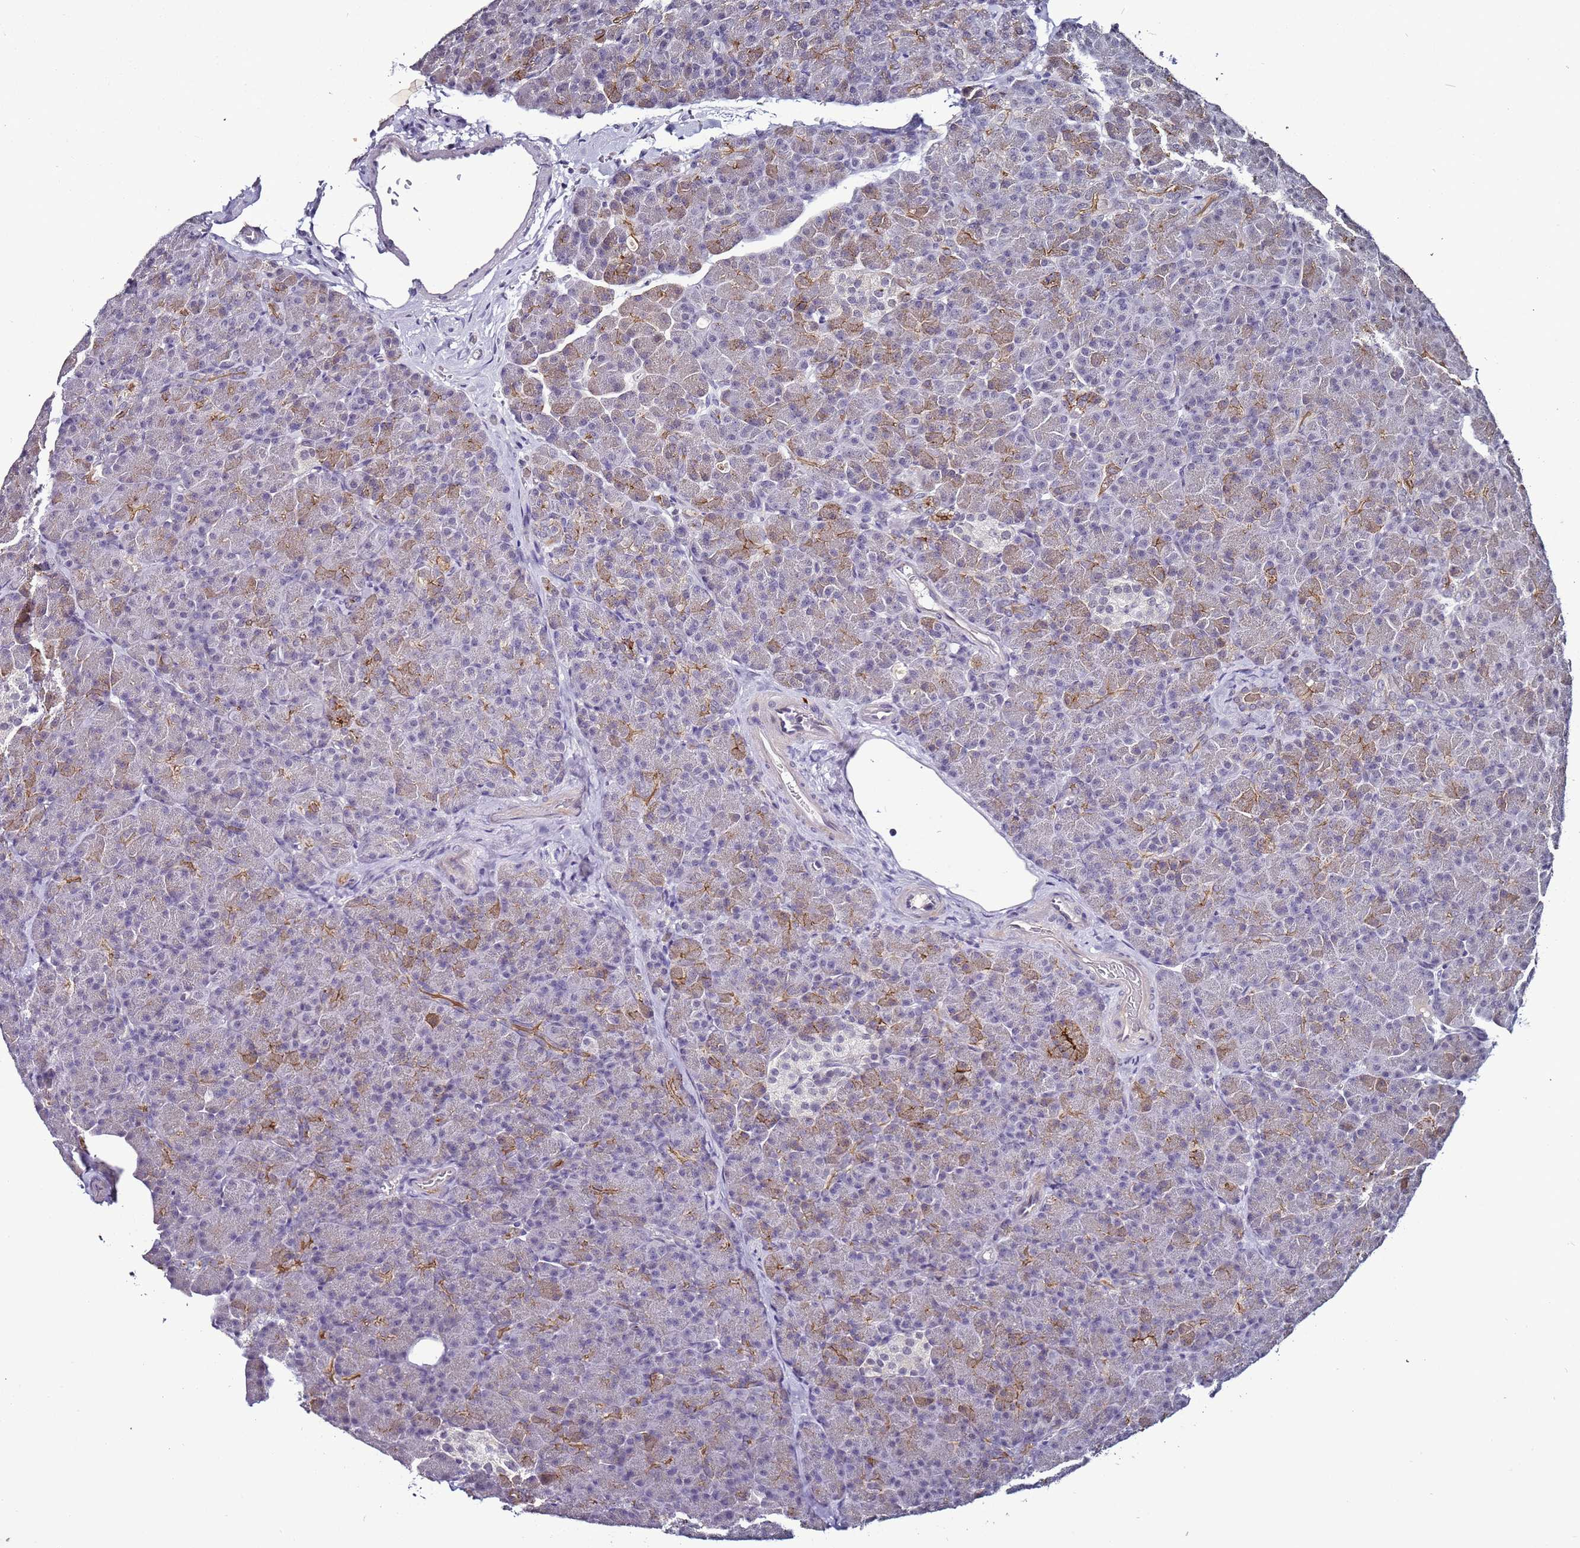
{"staining": {"intensity": "moderate", "quantity": "25%-75%", "location": "cytoplasmic/membranous"}, "tissue": "pancreas", "cell_type": "Exocrine glandular cells", "image_type": "normal", "snomed": [{"axis": "morphology", "description": "Normal tissue, NOS"}, {"axis": "topography", "description": "Pancreas"}], "caption": "Normal pancreas reveals moderate cytoplasmic/membranous staining in approximately 25%-75% of exocrine glandular cells, visualized by immunohistochemistry.", "gene": "PSMA7", "patient": {"sex": "female", "age": 43}}